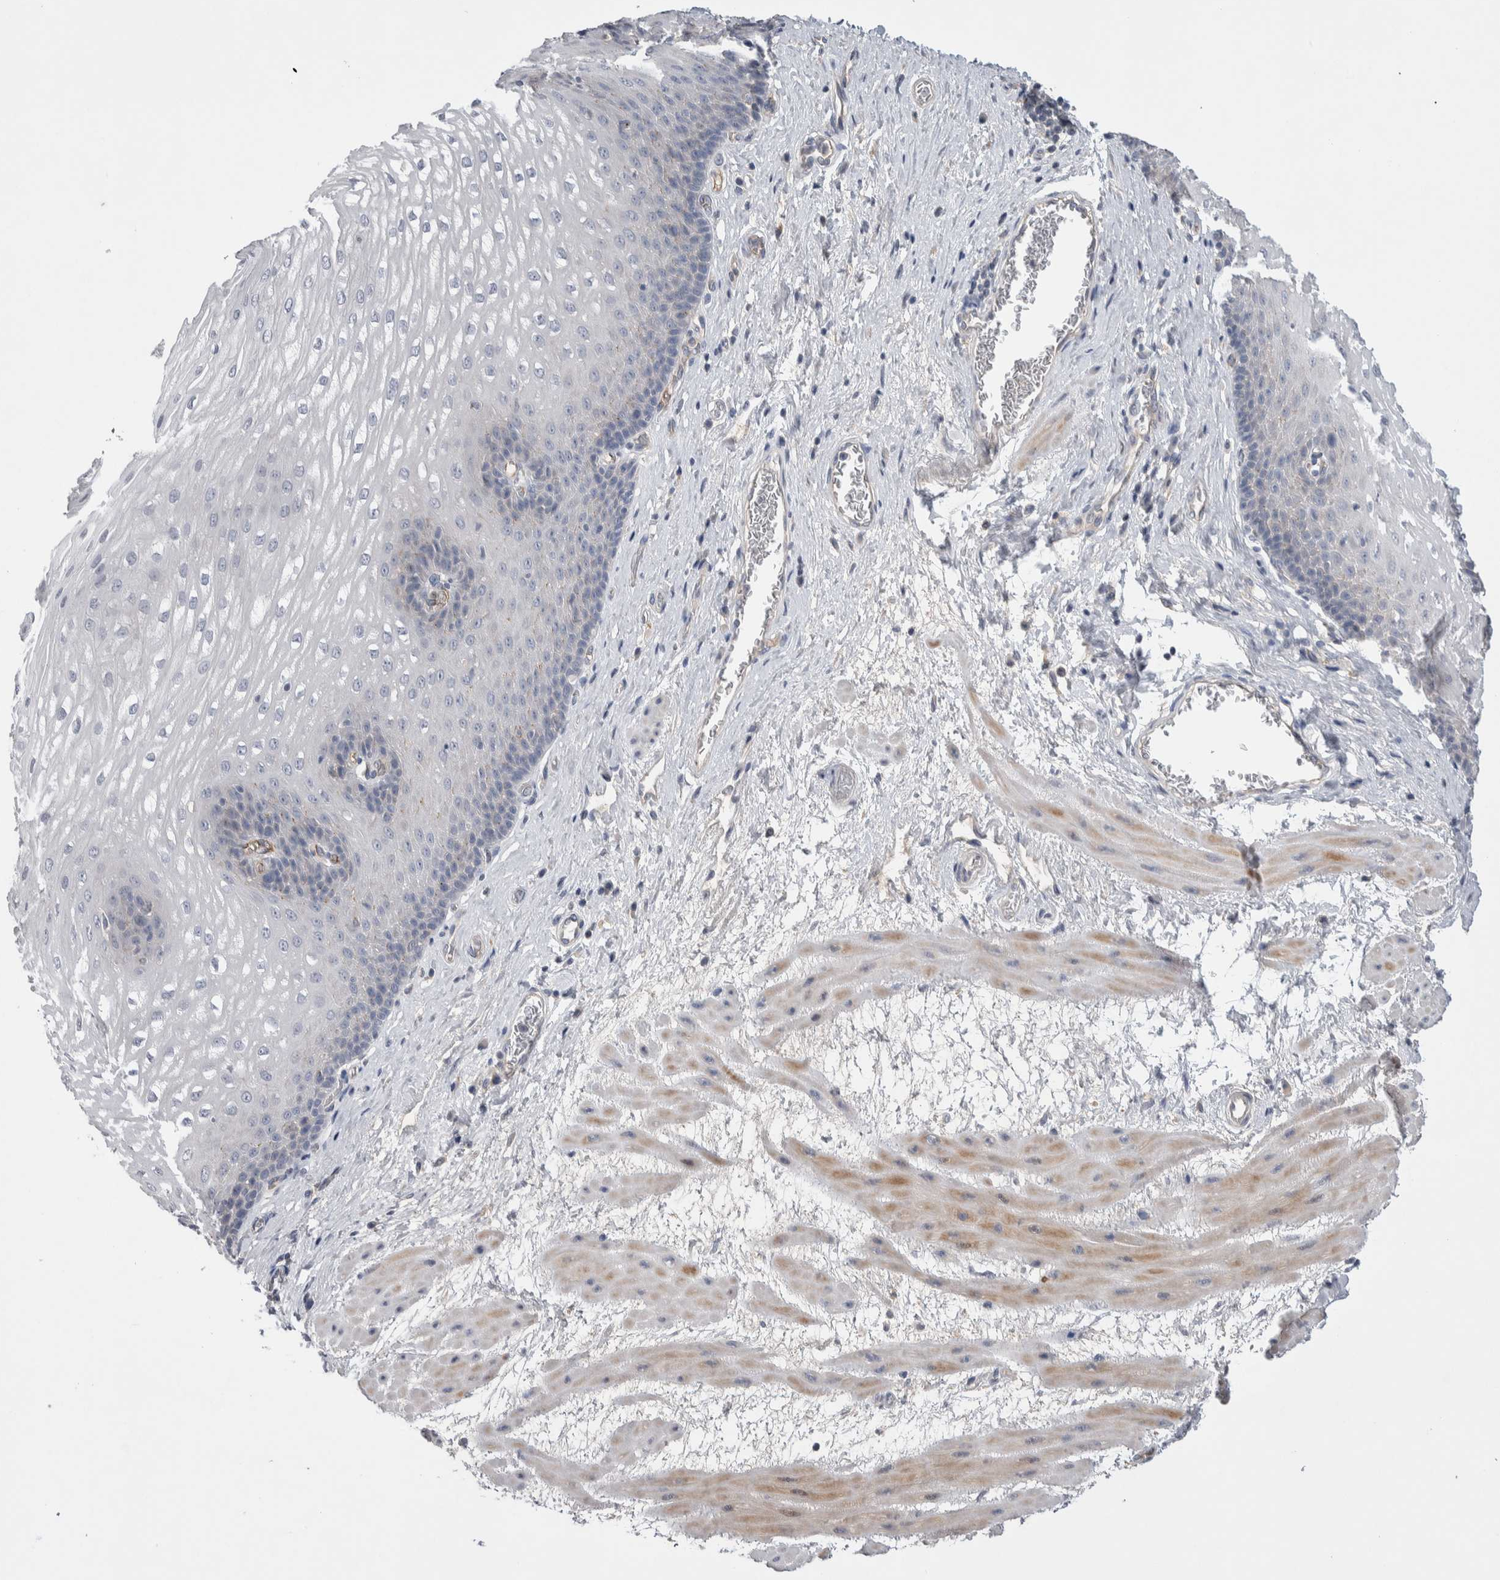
{"staining": {"intensity": "negative", "quantity": "none", "location": "none"}, "tissue": "esophagus", "cell_type": "Squamous epithelial cells", "image_type": "normal", "snomed": [{"axis": "morphology", "description": "Normal tissue, NOS"}, {"axis": "topography", "description": "Esophagus"}], "caption": "Esophagus stained for a protein using immunohistochemistry (IHC) displays no expression squamous epithelial cells.", "gene": "CEP131", "patient": {"sex": "male", "age": 48}}